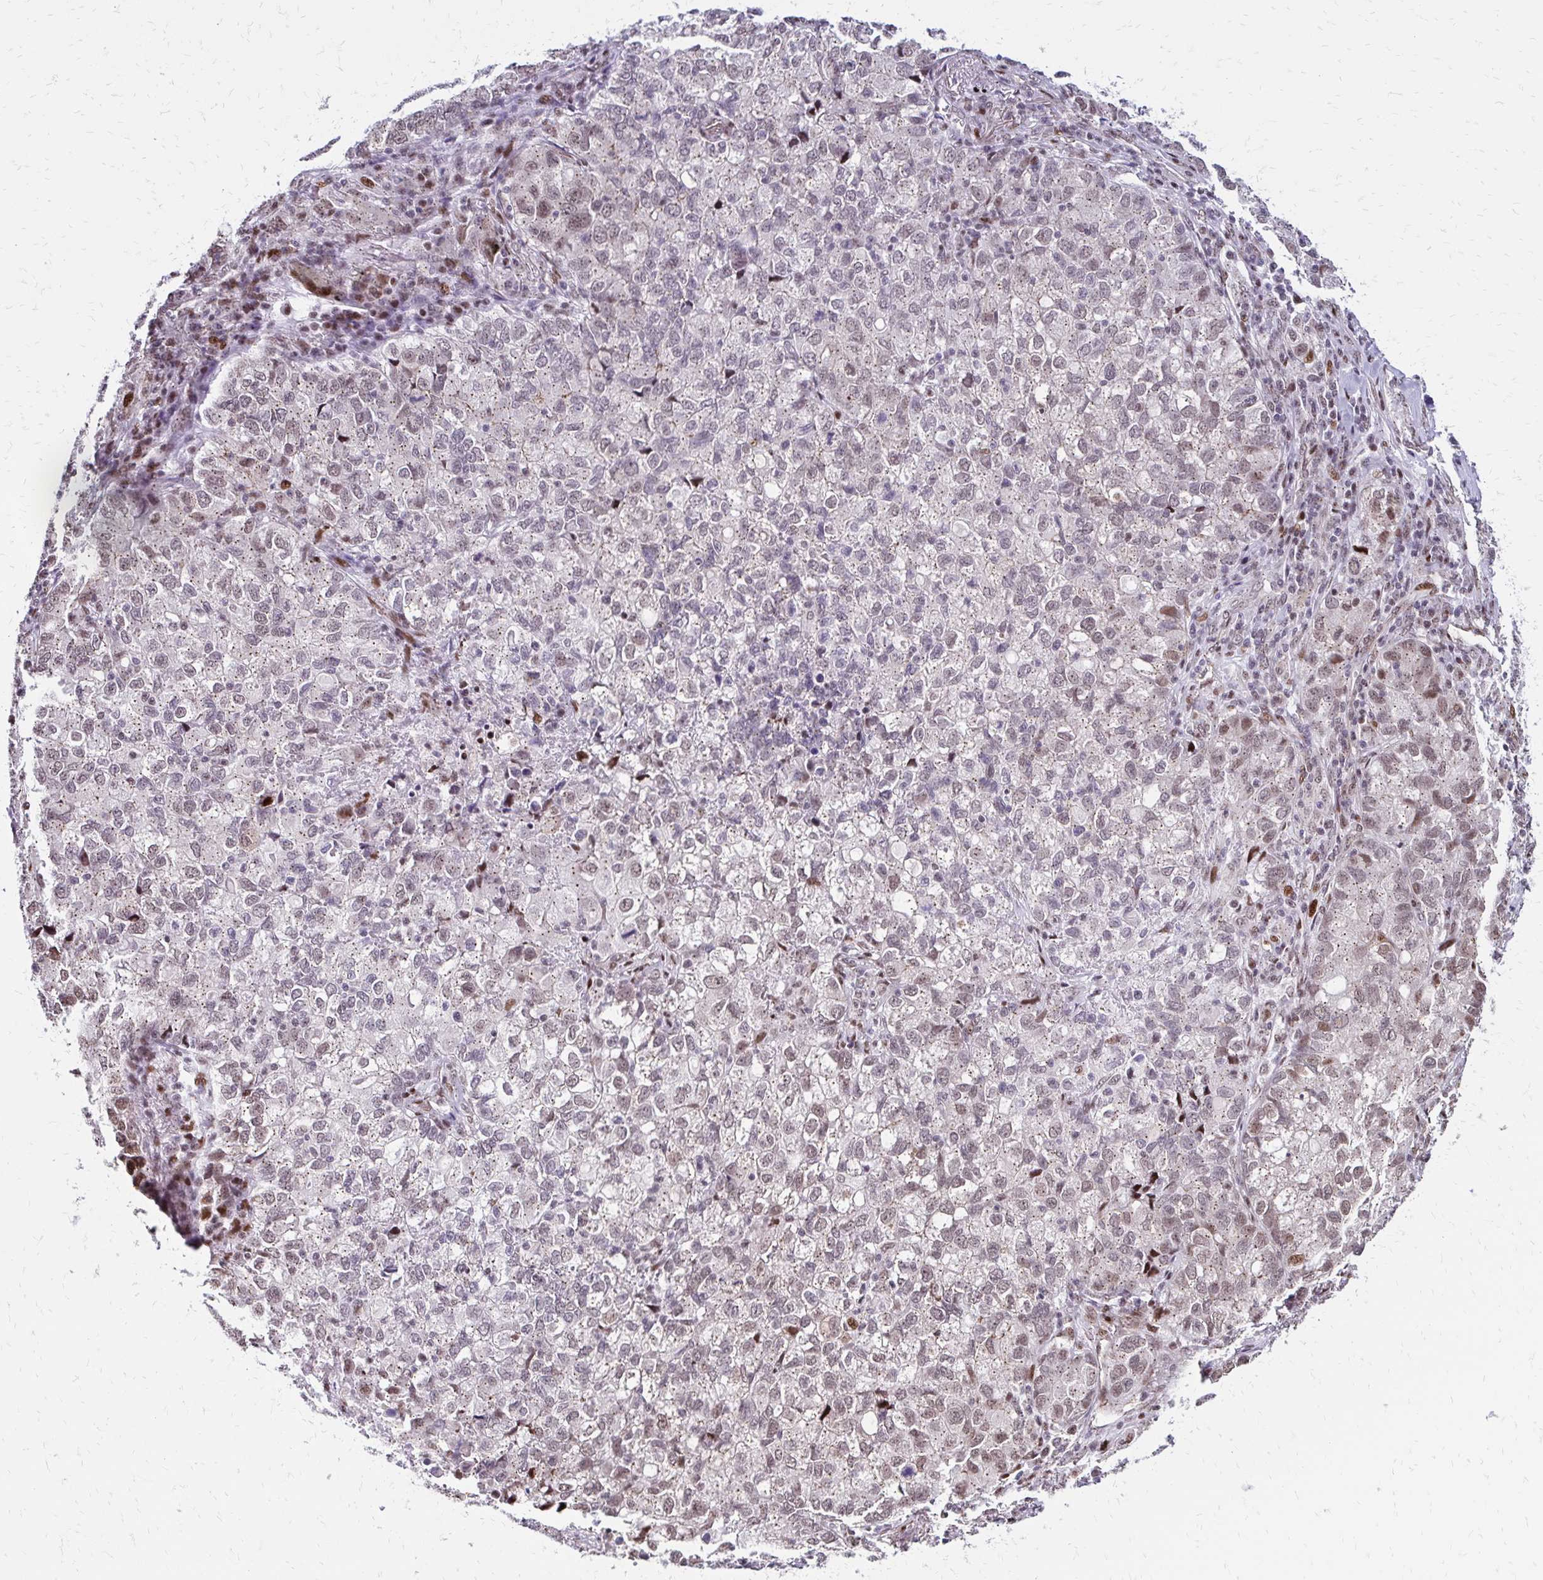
{"staining": {"intensity": "weak", "quantity": "25%-75%", "location": "cytoplasmic/membranous"}, "tissue": "lung cancer", "cell_type": "Tumor cells", "image_type": "cancer", "snomed": [{"axis": "morphology", "description": "Normal morphology"}, {"axis": "morphology", "description": "Adenocarcinoma, NOS"}, {"axis": "topography", "description": "Lymph node"}, {"axis": "topography", "description": "Lung"}], "caption": "Human adenocarcinoma (lung) stained for a protein (brown) shows weak cytoplasmic/membranous positive staining in approximately 25%-75% of tumor cells.", "gene": "TOB1", "patient": {"sex": "female", "age": 51}}